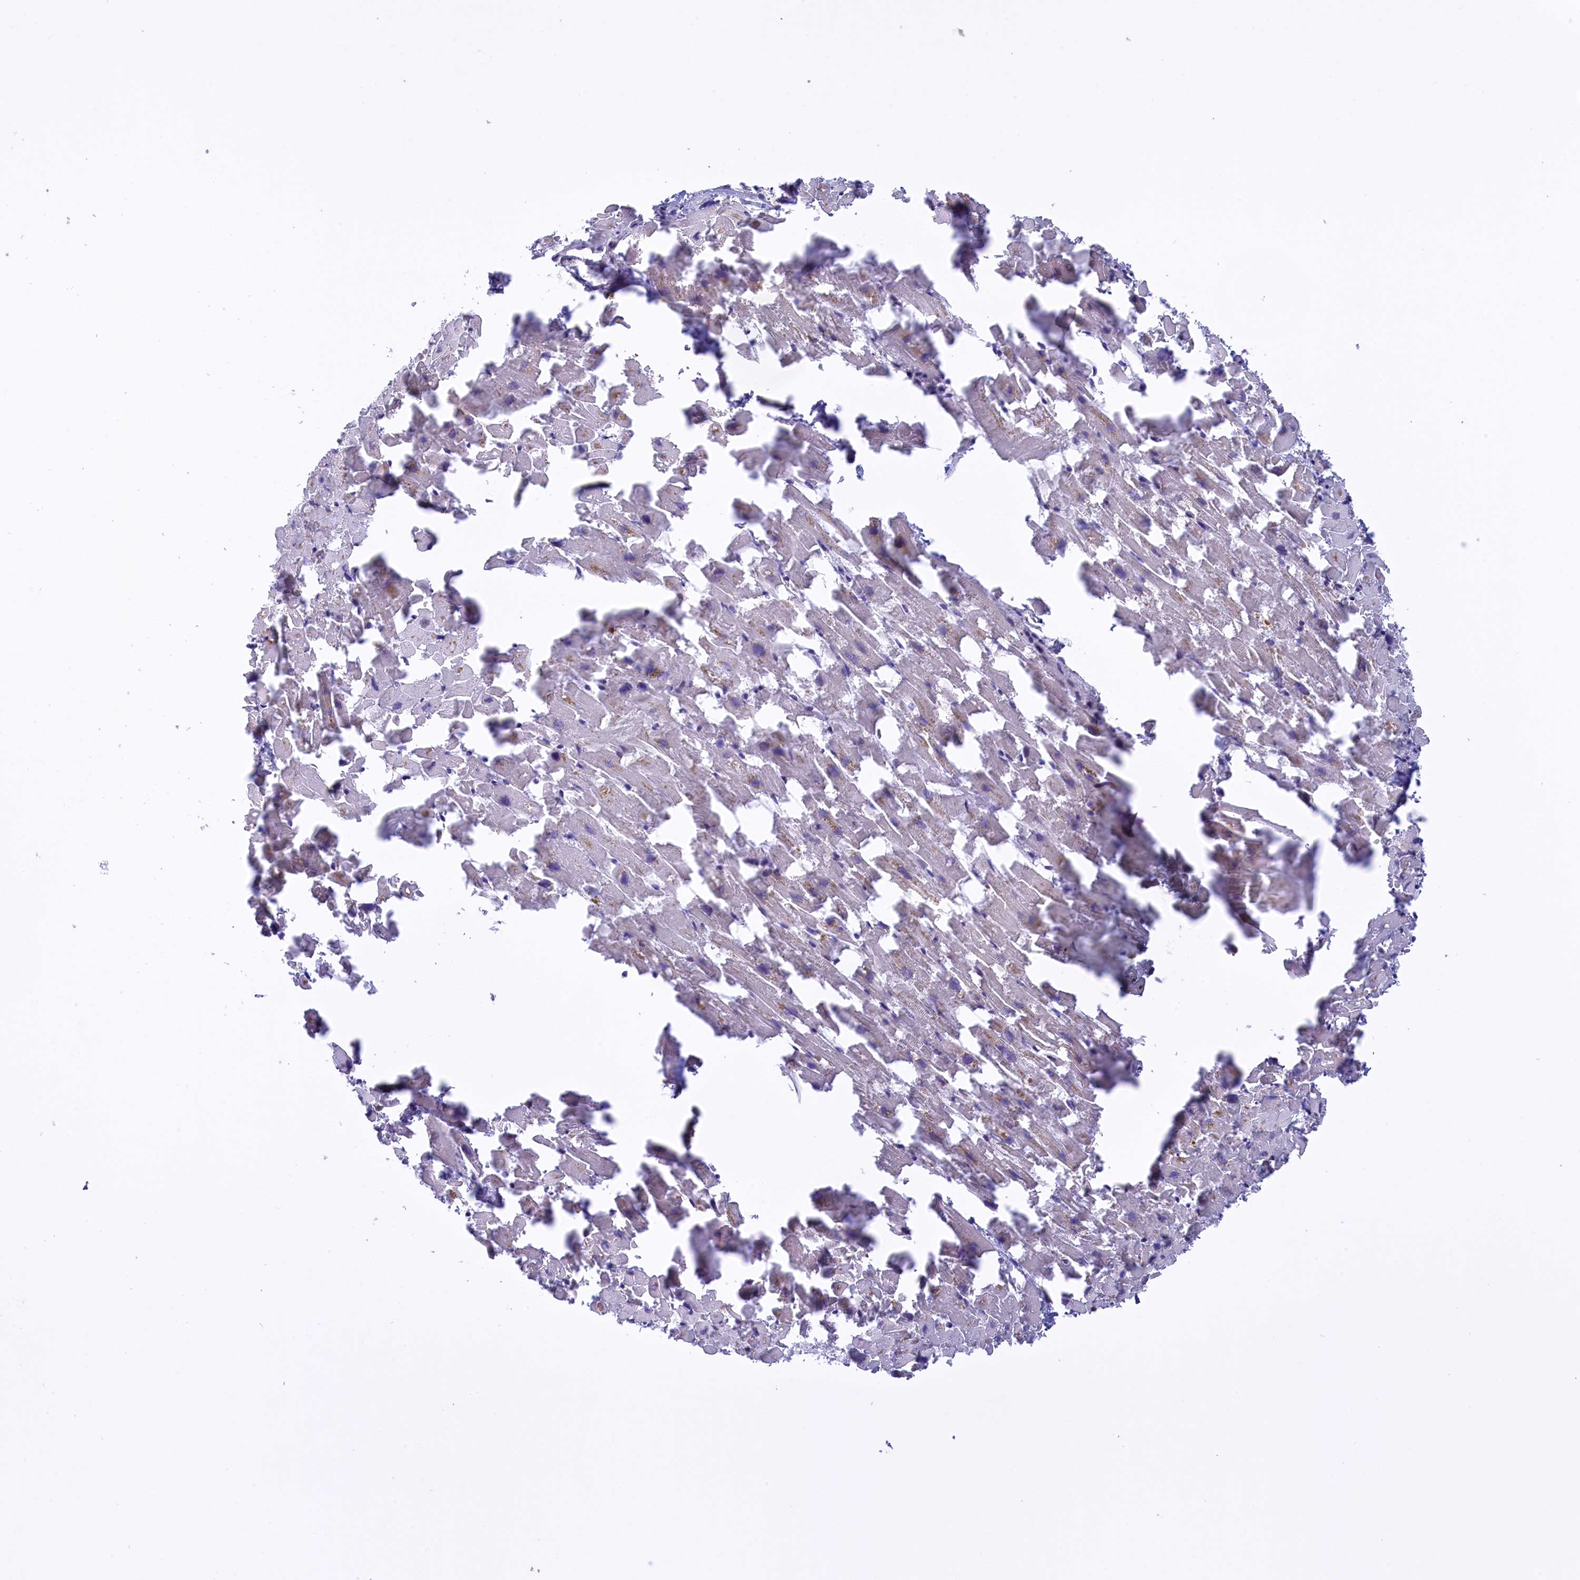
{"staining": {"intensity": "weak", "quantity": "25%-75%", "location": "cytoplasmic/membranous,nuclear"}, "tissue": "heart muscle", "cell_type": "Cardiomyocytes", "image_type": "normal", "snomed": [{"axis": "morphology", "description": "Normal tissue, NOS"}, {"axis": "topography", "description": "Heart"}], "caption": "A micrograph showing weak cytoplasmic/membranous,nuclear expression in about 25%-75% of cardiomyocytes in normal heart muscle, as visualized by brown immunohistochemical staining.", "gene": "IZUMO2", "patient": {"sex": "female", "age": 64}}